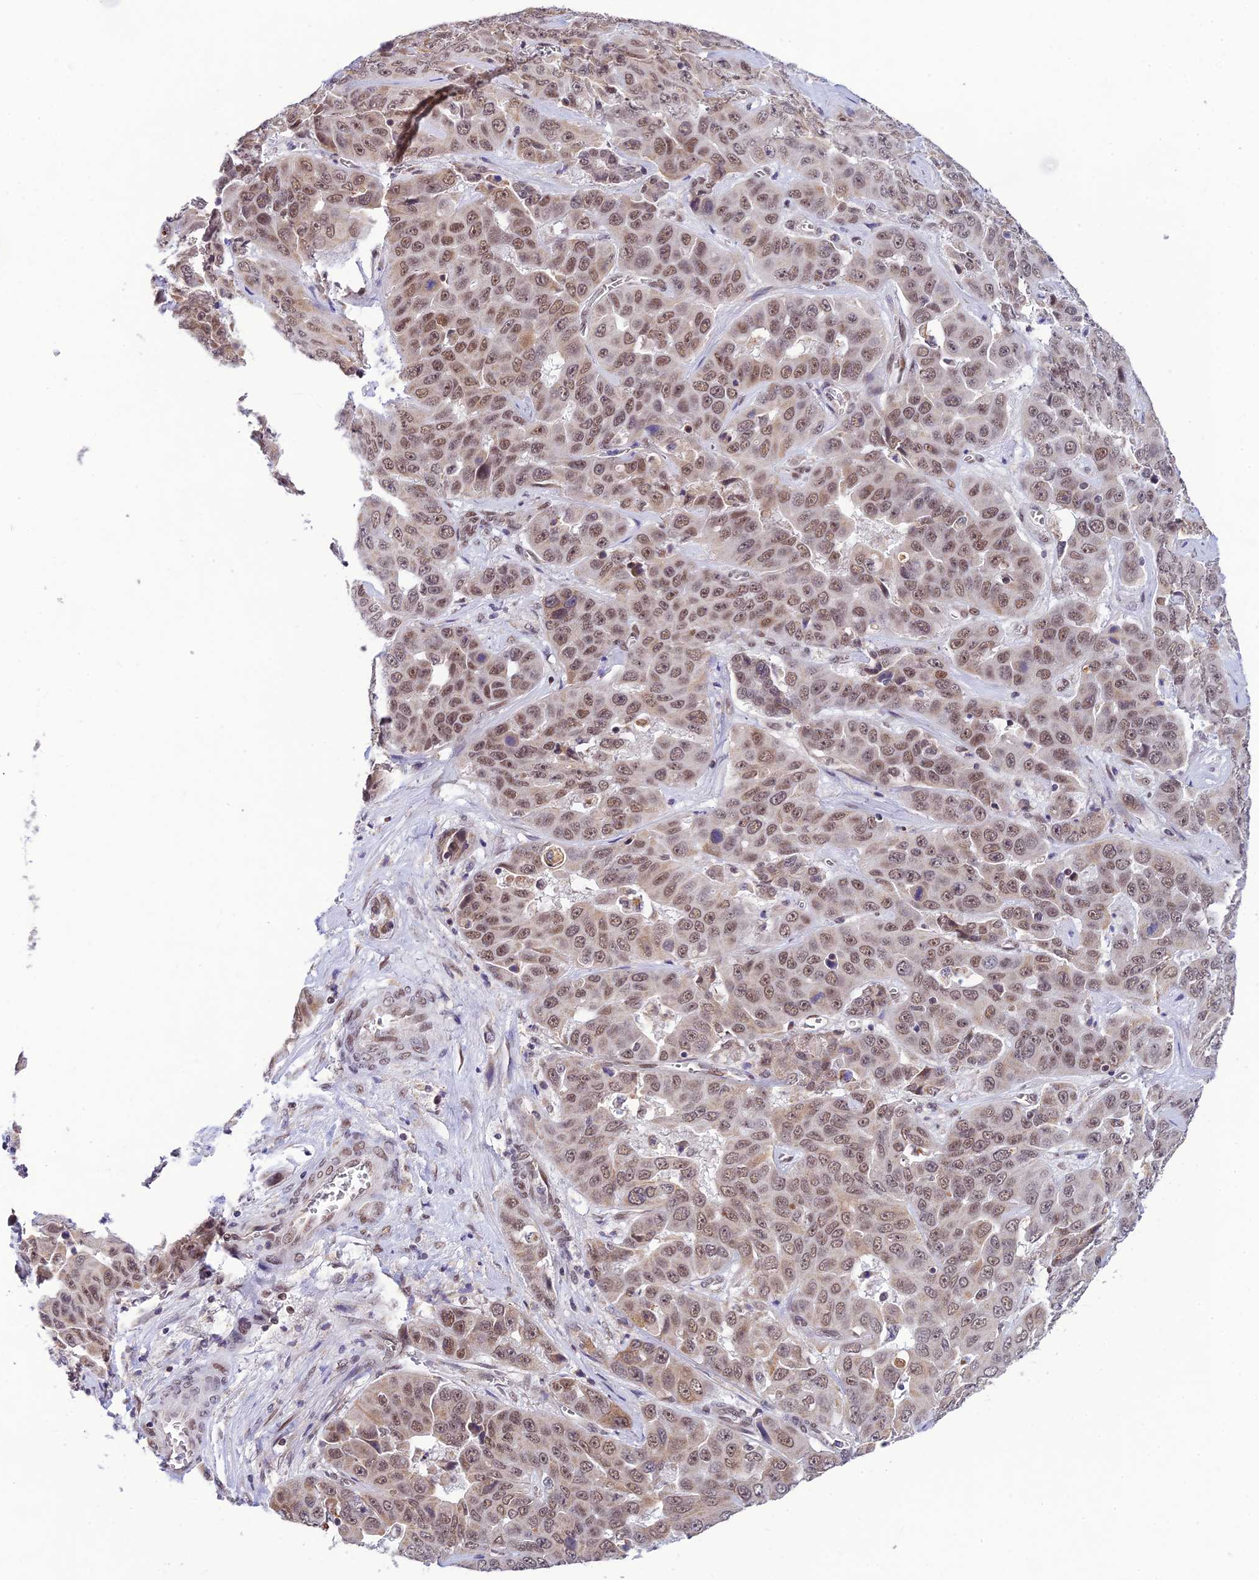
{"staining": {"intensity": "moderate", "quantity": ">75%", "location": "nuclear"}, "tissue": "liver cancer", "cell_type": "Tumor cells", "image_type": "cancer", "snomed": [{"axis": "morphology", "description": "Cholangiocarcinoma"}, {"axis": "topography", "description": "Liver"}], "caption": "DAB (3,3'-diaminobenzidine) immunohistochemical staining of human liver cancer (cholangiocarcinoma) exhibits moderate nuclear protein expression in about >75% of tumor cells. (Brightfield microscopy of DAB IHC at high magnification).", "gene": "C2orf49", "patient": {"sex": "female", "age": 52}}